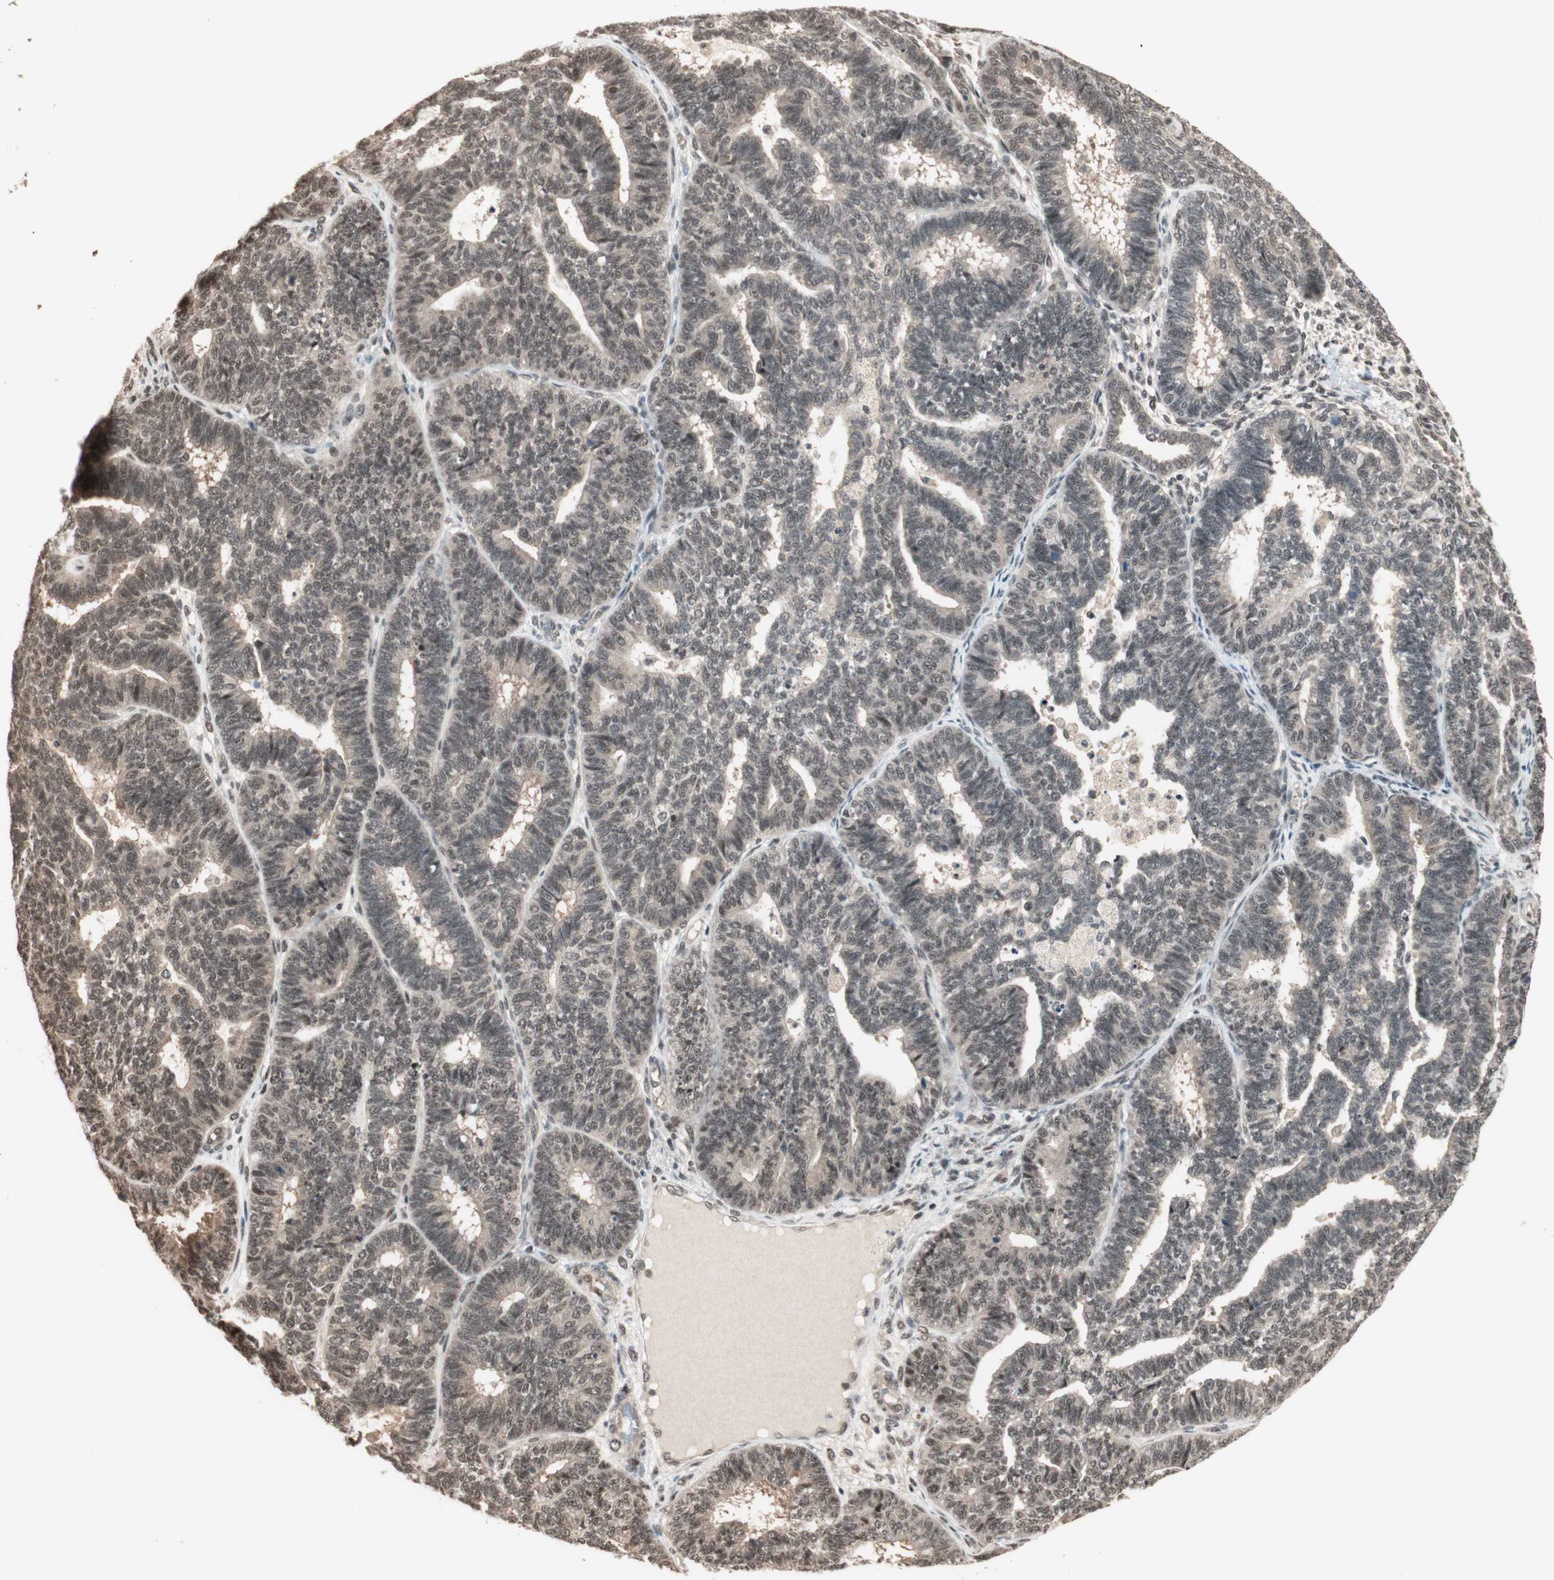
{"staining": {"intensity": "weak", "quantity": "25%-75%", "location": "nuclear"}, "tissue": "endometrial cancer", "cell_type": "Tumor cells", "image_type": "cancer", "snomed": [{"axis": "morphology", "description": "Adenocarcinoma, NOS"}, {"axis": "topography", "description": "Endometrium"}], "caption": "A brown stain labels weak nuclear staining of a protein in adenocarcinoma (endometrial) tumor cells.", "gene": "ZNF701", "patient": {"sex": "female", "age": 70}}